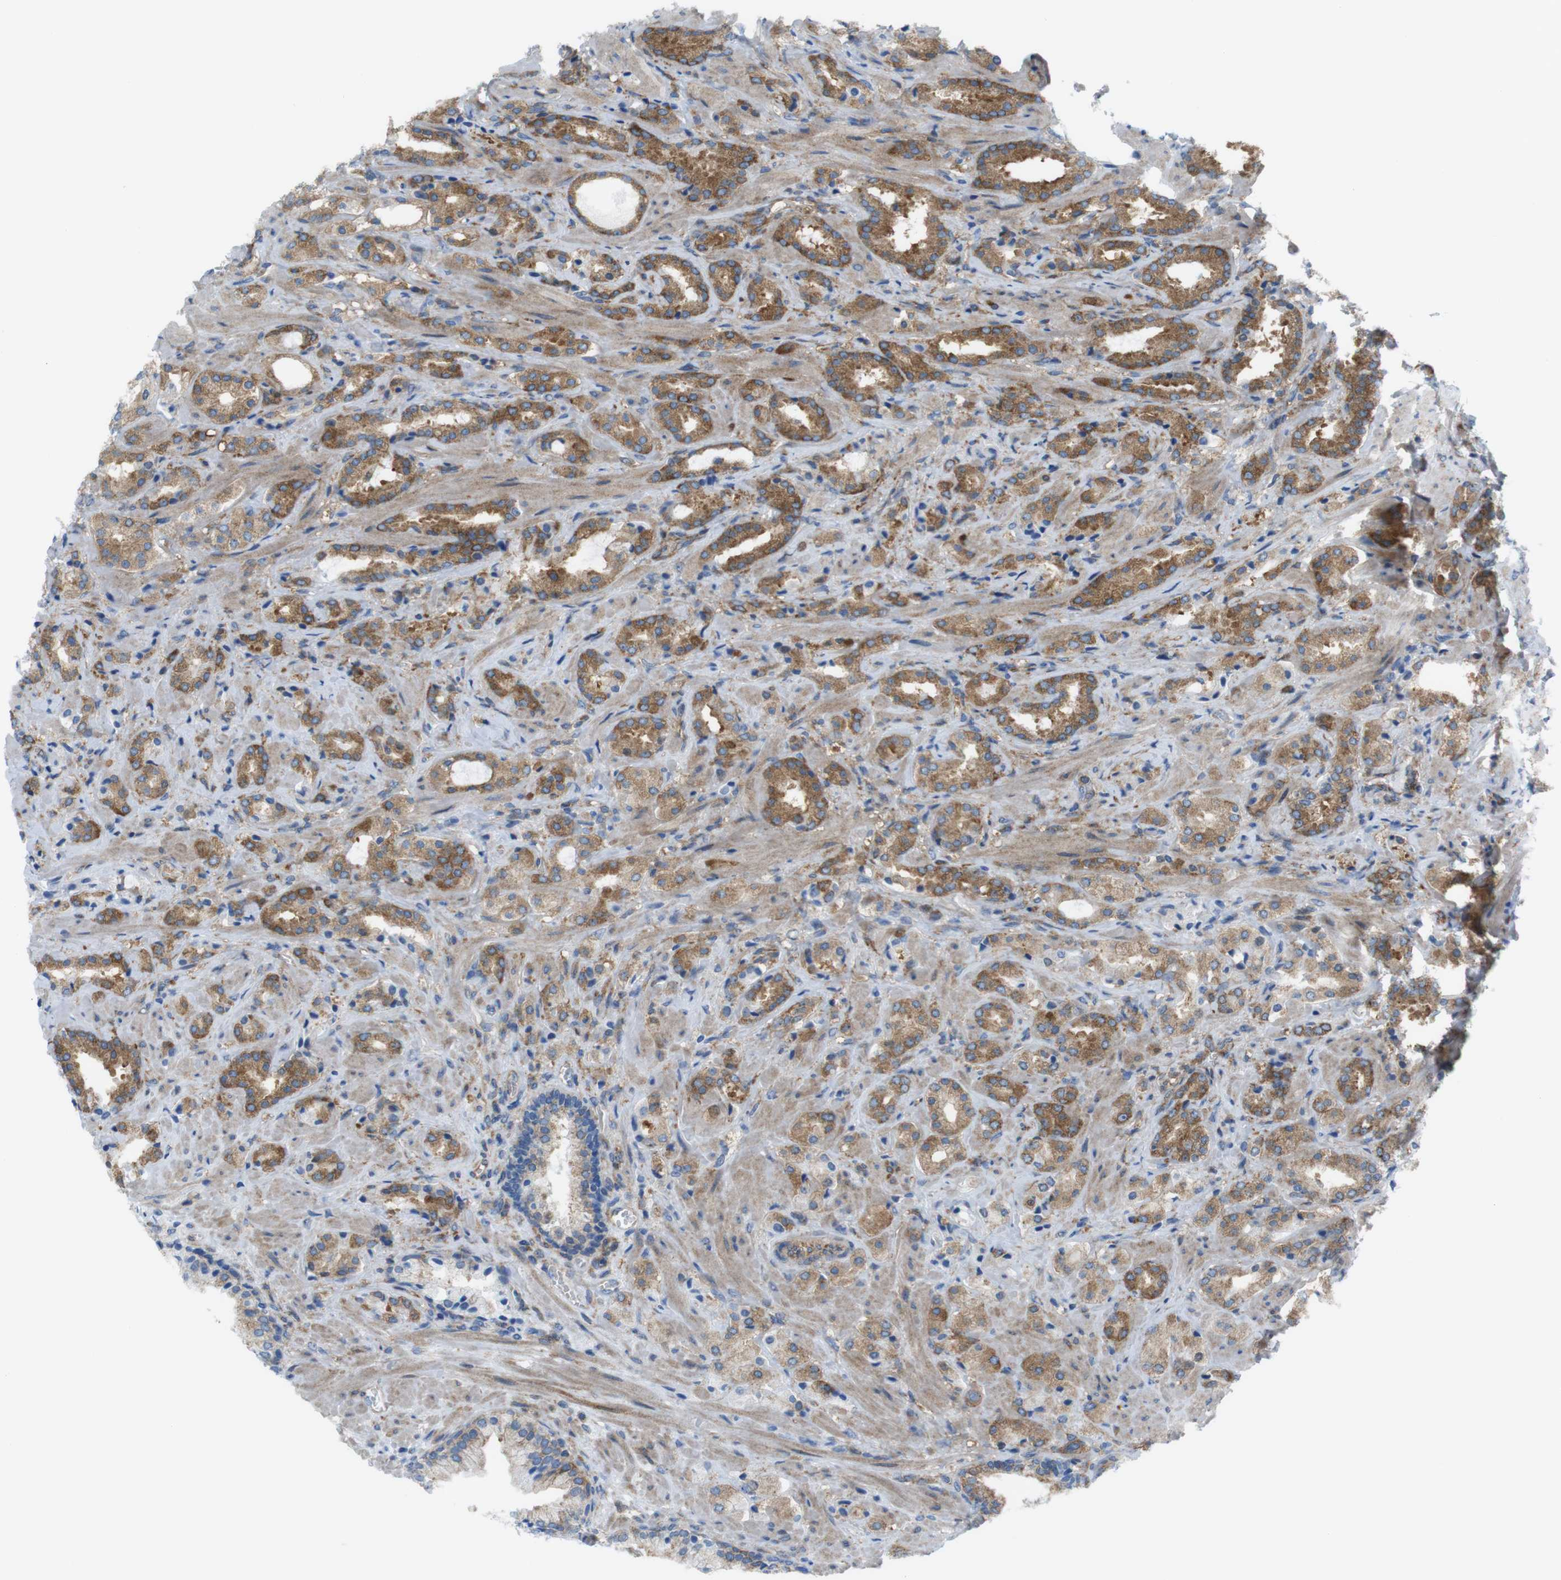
{"staining": {"intensity": "moderate", "quantity": ">75%", "location": "cytoplasmic/membranous"}, "tissue": "prostate cancer", "cell_type": "Tumor cells", "image_type": "cancer", "snomed": [{"axis": "morphology", "description": "Adenocarcinoma, High grade"}, {"axis": "topography", "description": "Prostate"}], "caption": "A brown stain labels moderate cytoplasmic/membranous positivity of a protein in human high-grade adenocarcinoma (prostate) tumor cells.", "gene": "DIAPH2", "patient": {"sex": "male", "age": 64}}